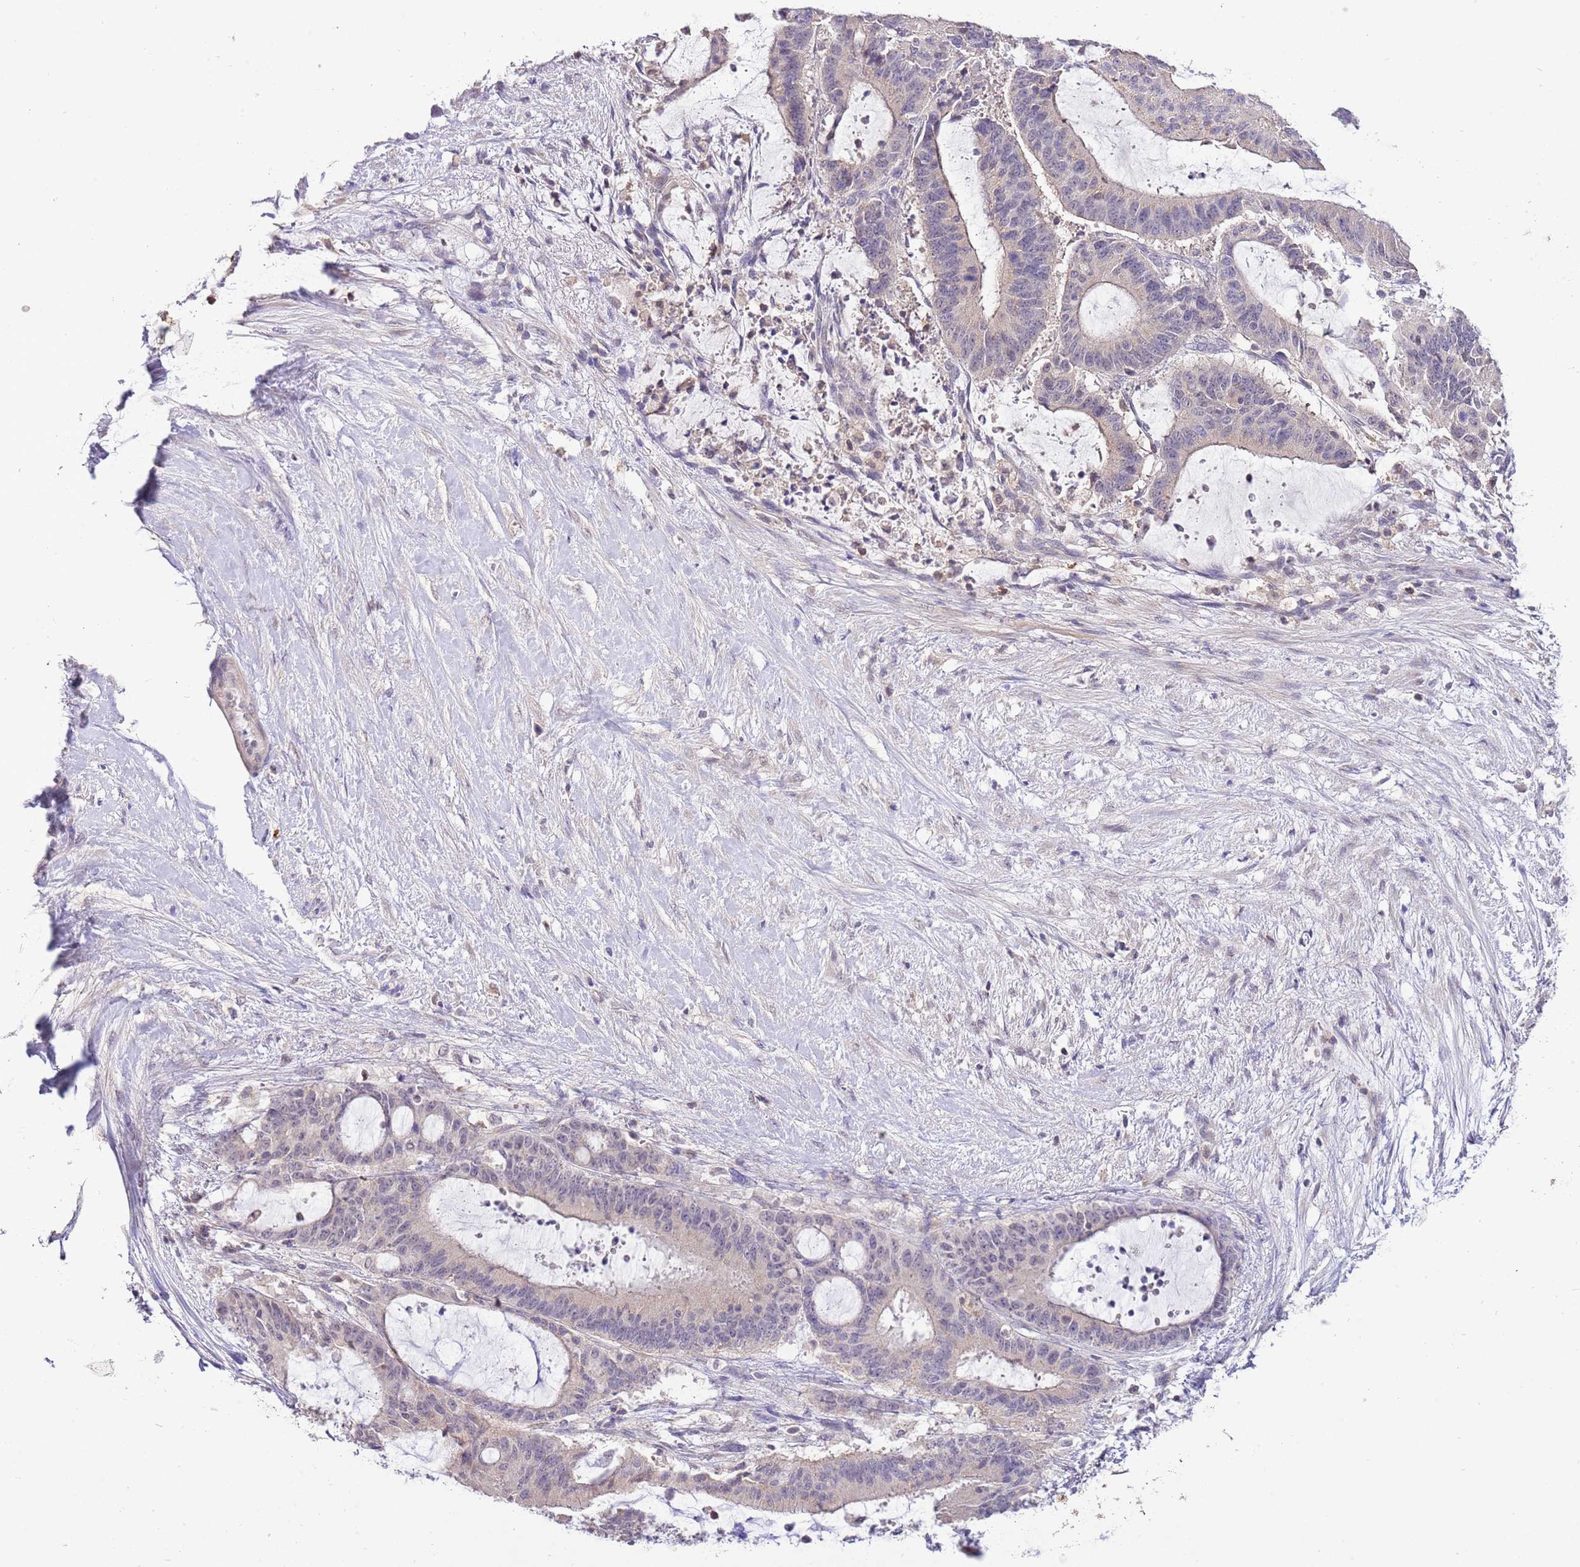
{"staining": {"intensity": "negative", "quantity": "none", "location": "none"}, "tissue": "liver cancer", "cell_type": "Tumor cells", "image_type": "cancer", "snomed": [{"axis": "morphology", "description": "Normal tissue, NOS"}, {"axis": "morphology", "description": "Cholangiocarcinoma"}, {"axis": "topography", "description": "Liver"}, {"axis": "topography", "description": "Peripheral nerve tissue"}], "caption": "Immunohistochemistry (IHC) of human liver cancer (cholangiocarcinoma) demonstrates no expression in tumor cells.", "gene": "EFHD1", "patient": {"sex": "female", "age": 73}}